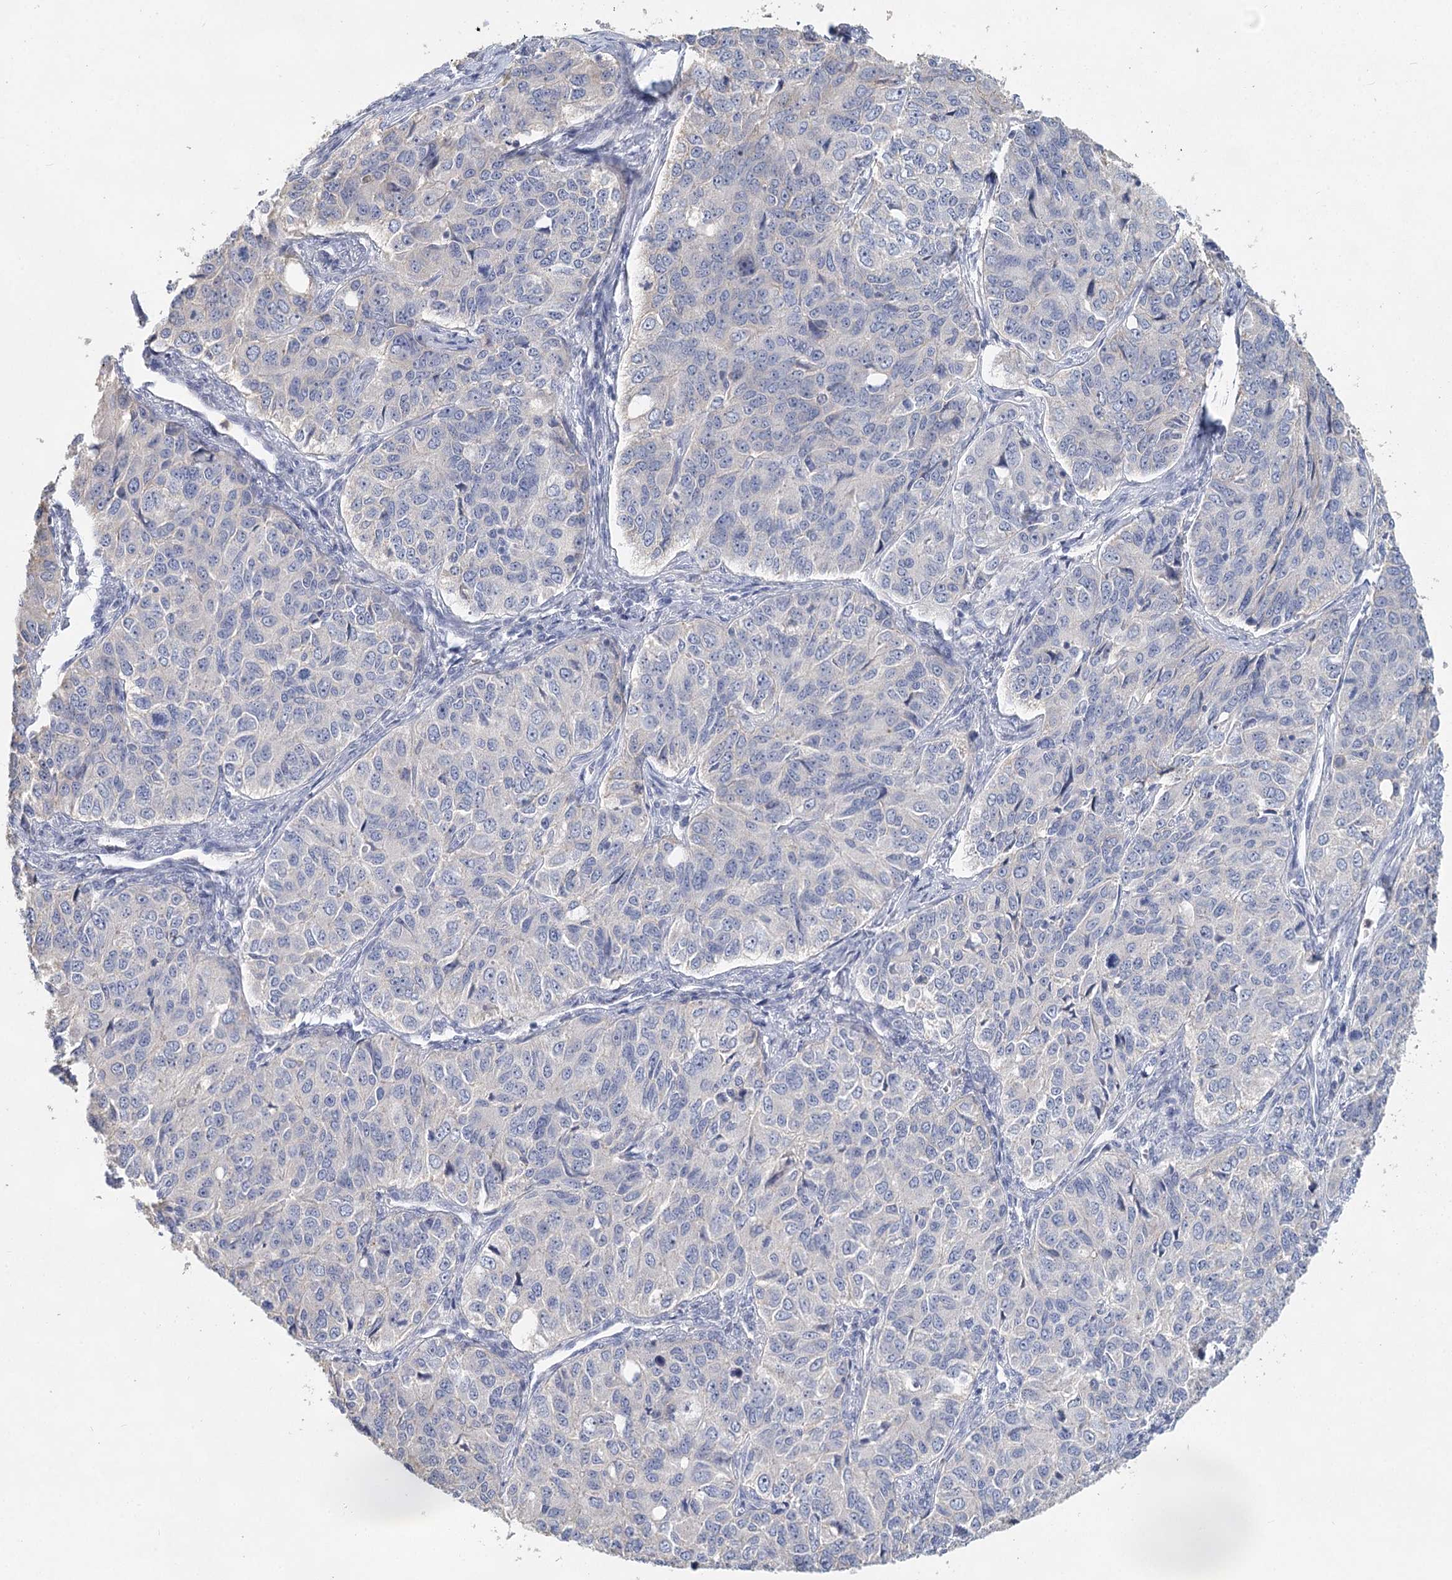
{"staining": {"intensity": "negative", "quantity": "none", "location": "none"}, "tissue": "ovarian cancer", "cell_type": "Tumor cells", "image_type": "cancer", "snomed": [{"axis": "morphology", "description": "Carcinoma, endometroid"}, {"axis": "topography", "description": "Ovary"}], "caption": "This is an immunohistochemistry (IHC) image of human ovarian cancer (endometroid carcinoma). There is no positivity in tumor cells.", "gene": "MYL6B", "patient": {"sex": "female", "age": 51}}